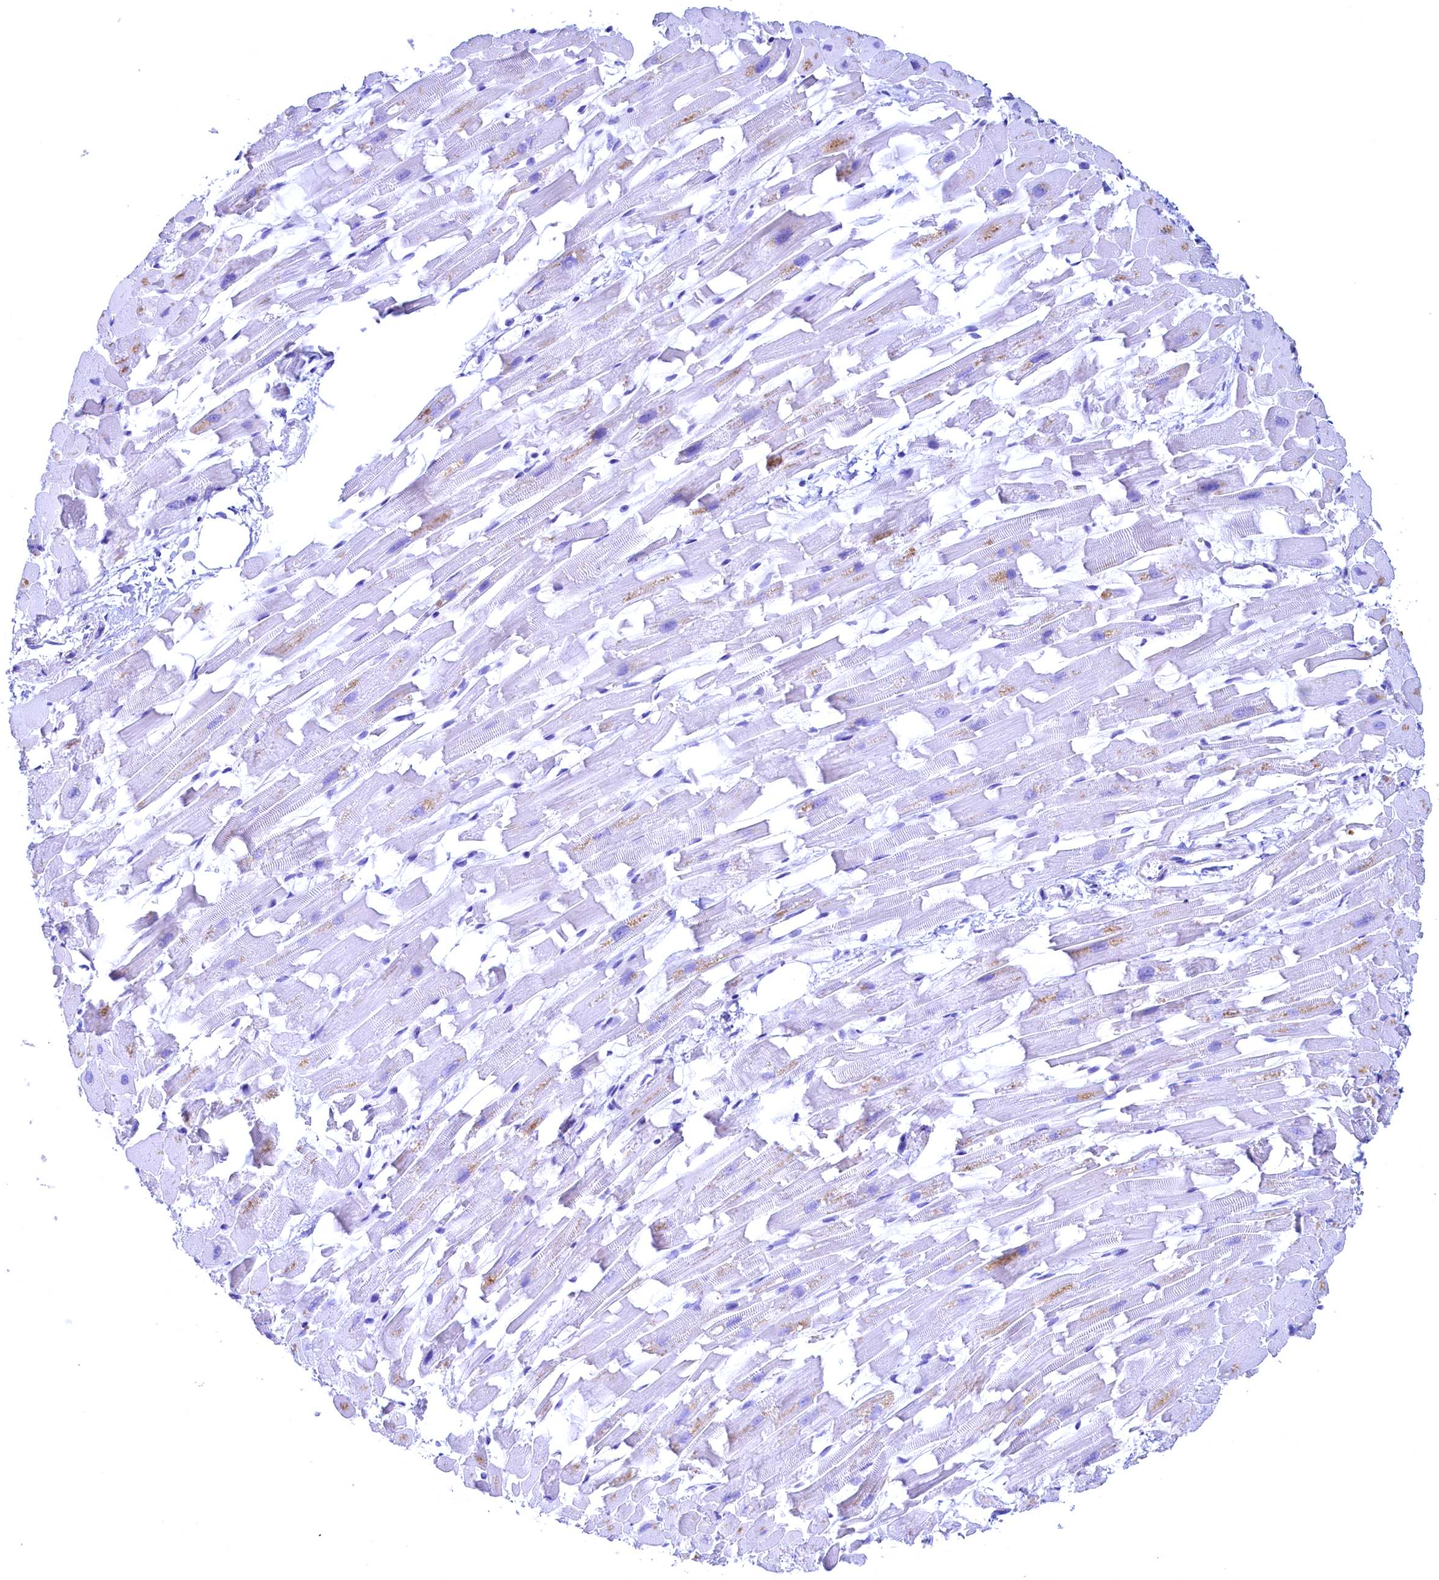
{"staining": {"intensity": "negative", "quantity": "none", "location": "none"}, "tissue": "heart muscle", "cell_type": "Cardiomyocytes", "image_type": "normal", "snomed": [{"axis": "morphology", "description": "Normal tissue, NOS"}, {"axis": "topography", "description": "Heart"}], "caption": "The immunohistochemistry (IHC) image has no significant expression in cardiomyocytes of heart muscle. (DAB IHC, high magnification).", "gene": "FLYWCH2", "patient": {"sex": "female", "age": 64}}